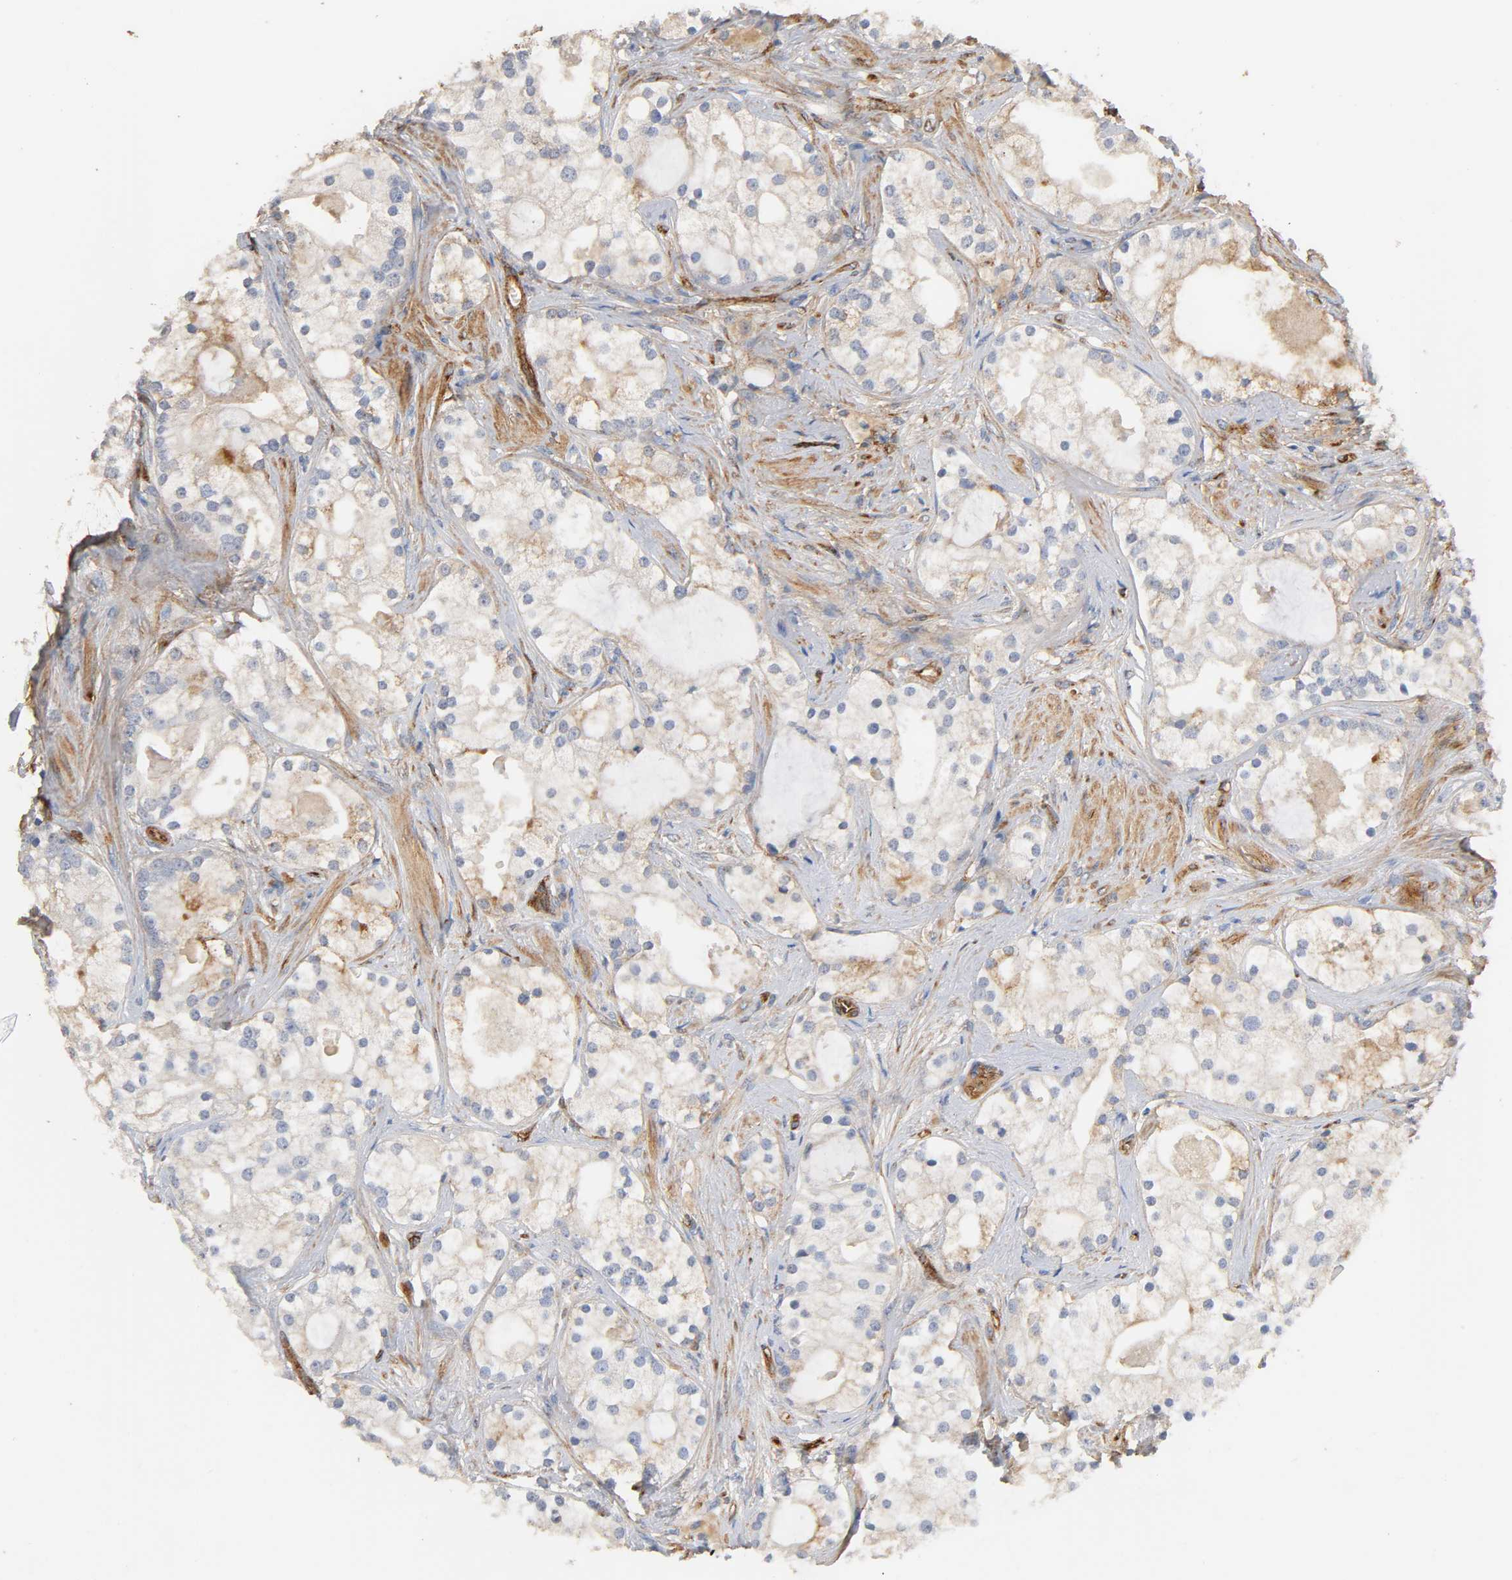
{"staining": {"intensity": "weak", "quantity": "<25%", "location": "cytoplasmic/membranous"}, "tissue": "prostate cancer", "cell_type": "Tumor cells", "image_type": "cancer", "snomed": [{"axis": "morphology", "description": "Adenocarcinoma, Low grade"}, {"axis": "topography", "description": "Prostate"}], "caption": "An immunohistochemistry histopathology image of prostate cancer (adenocarcinoma (low-grade)) is shown. There is no staining in tumor cells of prostate cancer (adenocarcinoma (low-grade)).", "gene": "IFITM3", "patient": {"sex": "male", "age": 58}}